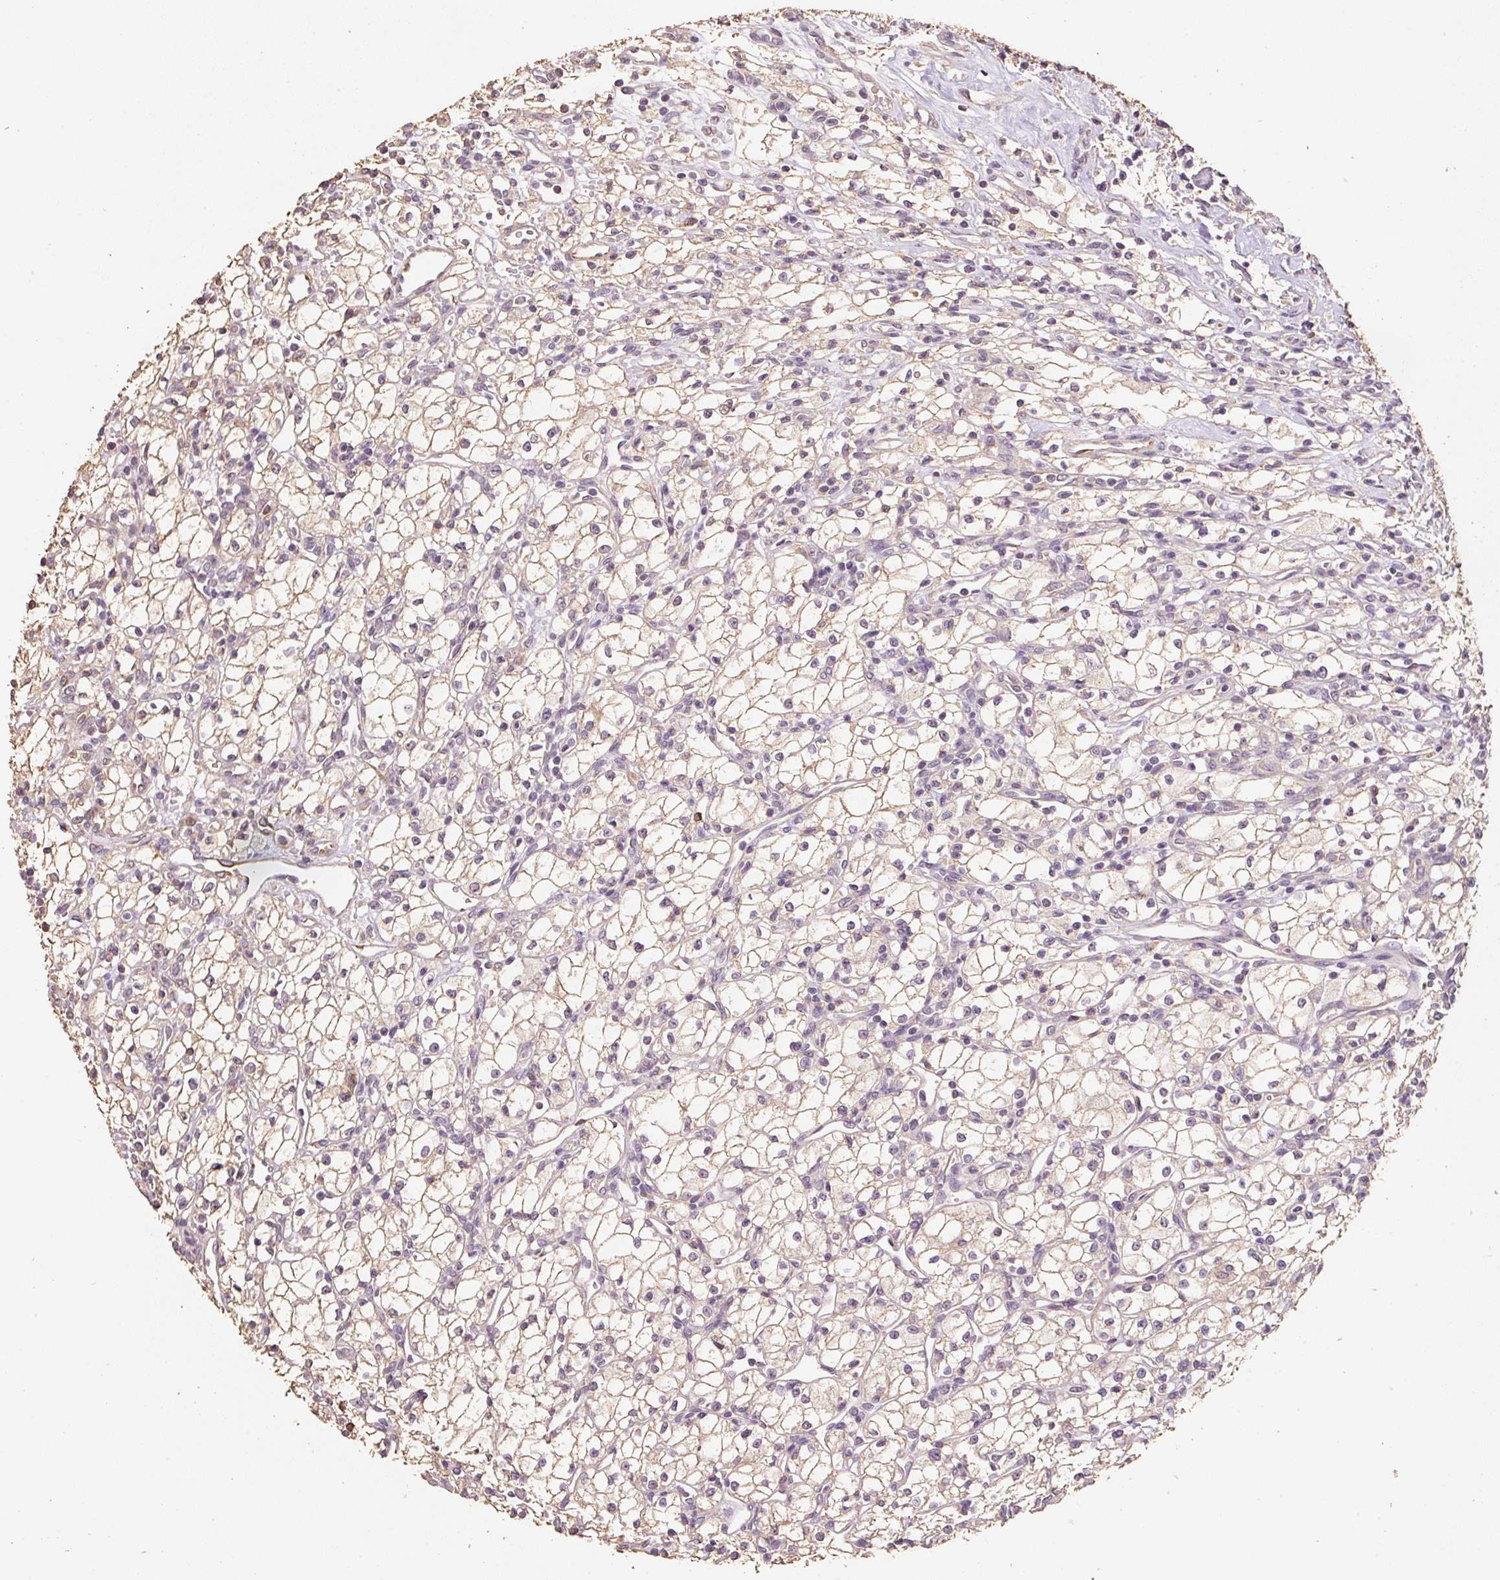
{"staining": {"intensity": "weak", "quantity": "<25%", "location": "cytoplasmic/membranous"}, "tissue": "renal cancer", "cell_type": "Tumor cells", "image_type": "cancer", "snomed": [{"axis": "morphology", "description": "Adenocarcinoma, NOS"}, {"axis": "topography", "description": "Kidney"}], "caption": "Adenocarcinoma (renal) was stained to show a protein in brown. There is no significant expression in tumor cells. (Stains: DAB immunohistochemistry with hematoxylin counter stain, Microscopy: brightfield microscopy at high magnification).", "gene": "HERC2", "patient": {"sex": "male", "age": 59}}